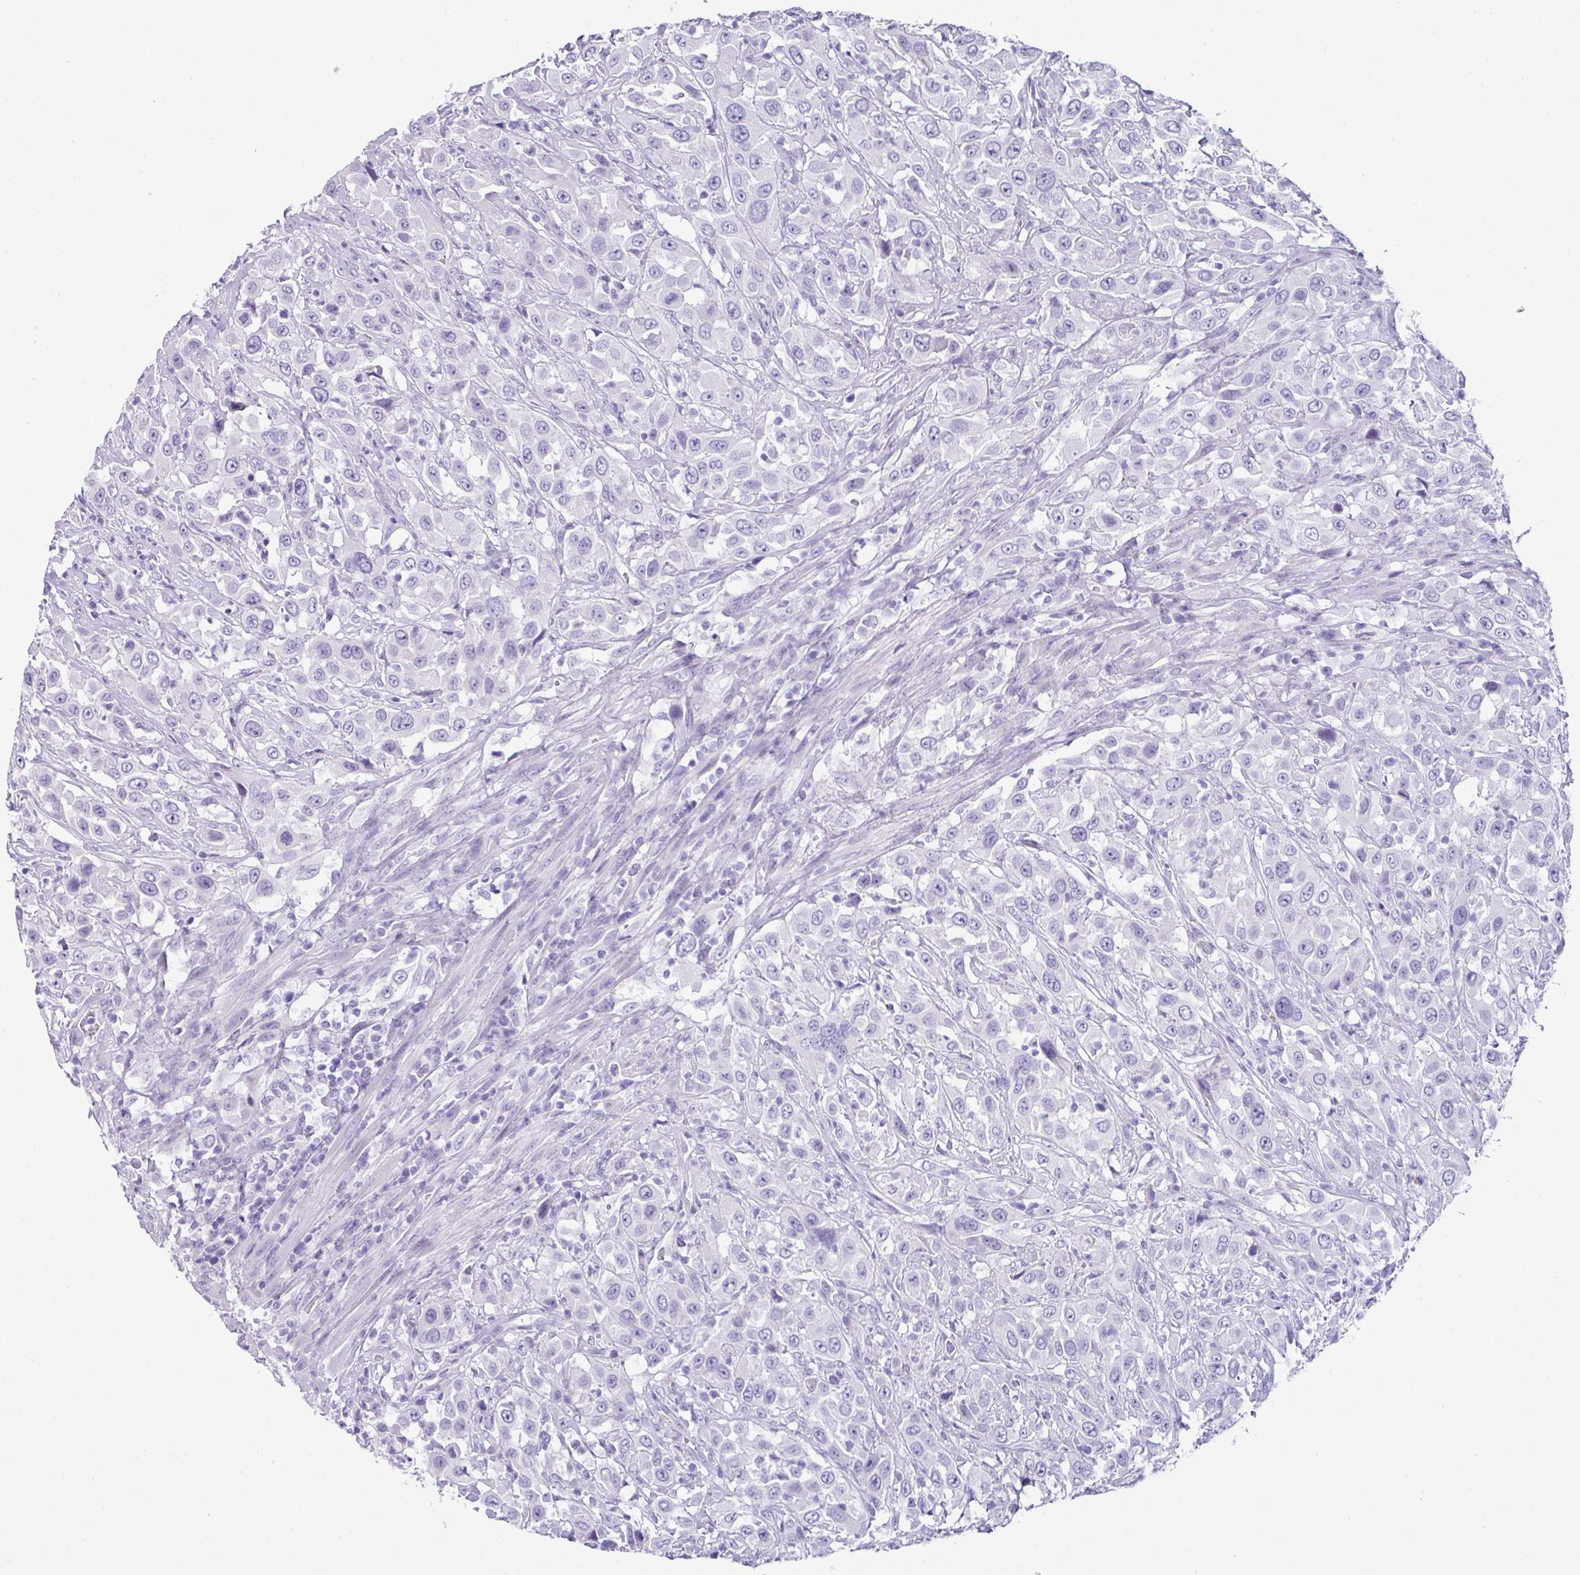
{"staining": {"intensity": "negative", "quantity": "none", "location": "none"}, "tissue": "urothelial cancer", "cell_type": "Tumor cells", "image_type": "cancer", "snomed": [{"axis": "morphology", "description": "Urothelial carcinoma, High grade"}, {"axis": "topography", "description": "Urinary bladder"}], "caption": "Tumor cells are negative for protein expression in human urothelial cancer.", "gene": "NCCRP1", "patient": {"sex": "male", "age": 61}}